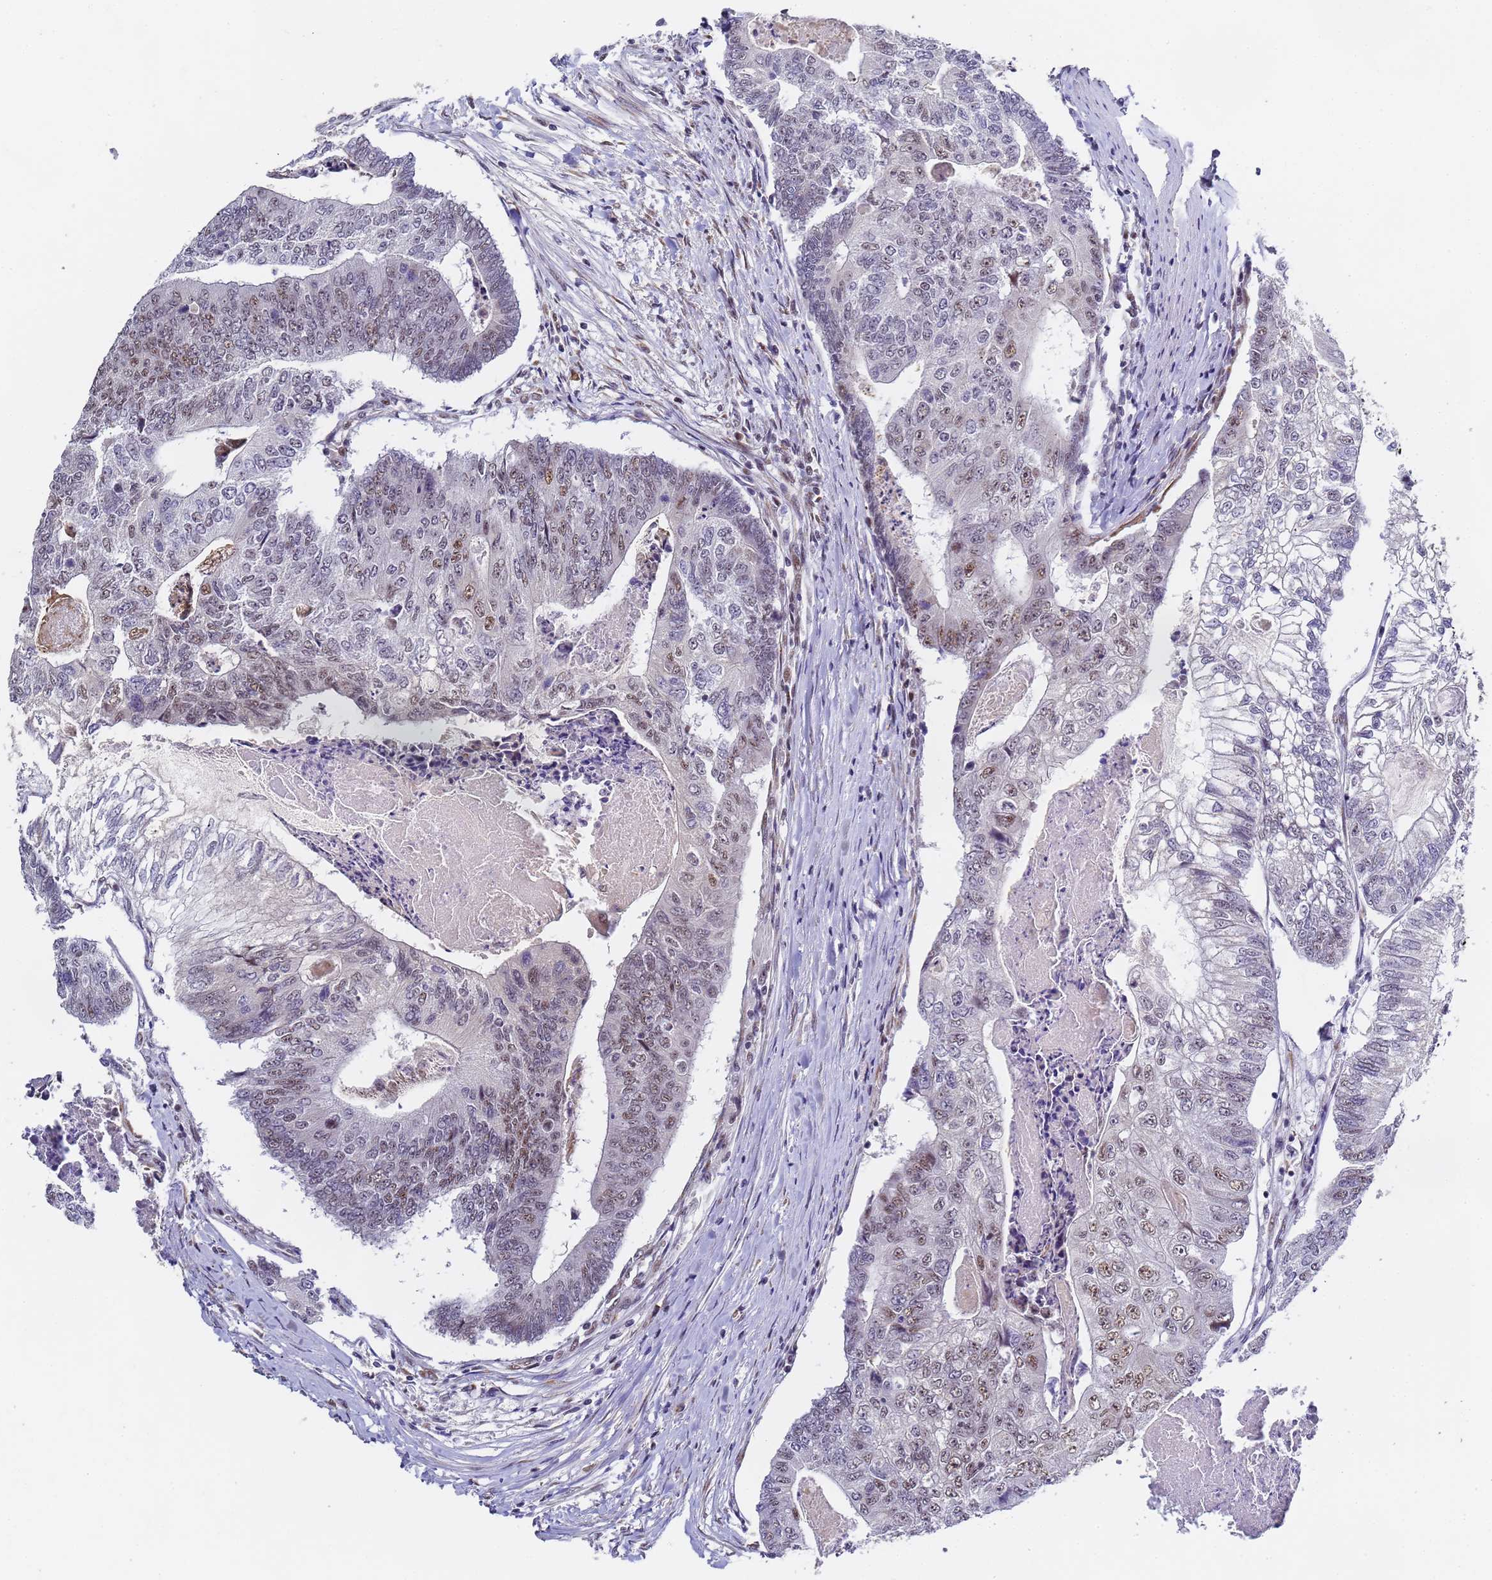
{"staining": {"intensity": "weak", "quantity": "25%-75%", "location": "nuclear"}, "tissue": "colorectal cancer", "cell_type": "Tumor cells", "image_type": "cancer", "snomed": [{"axis": "morphology", "description": "Adenocarcinoma, NOS"}, {"axis": "topography", "description": "Colon"}], "caption": "Immunohistochemical staining of human adenocarcinoma (colorectal) displays low levels of weak nuclear positivity in approximately 25%-75% of tumor cells.", "gene": "FNBP4", "patient": {"sex": "female", "age": 67}}